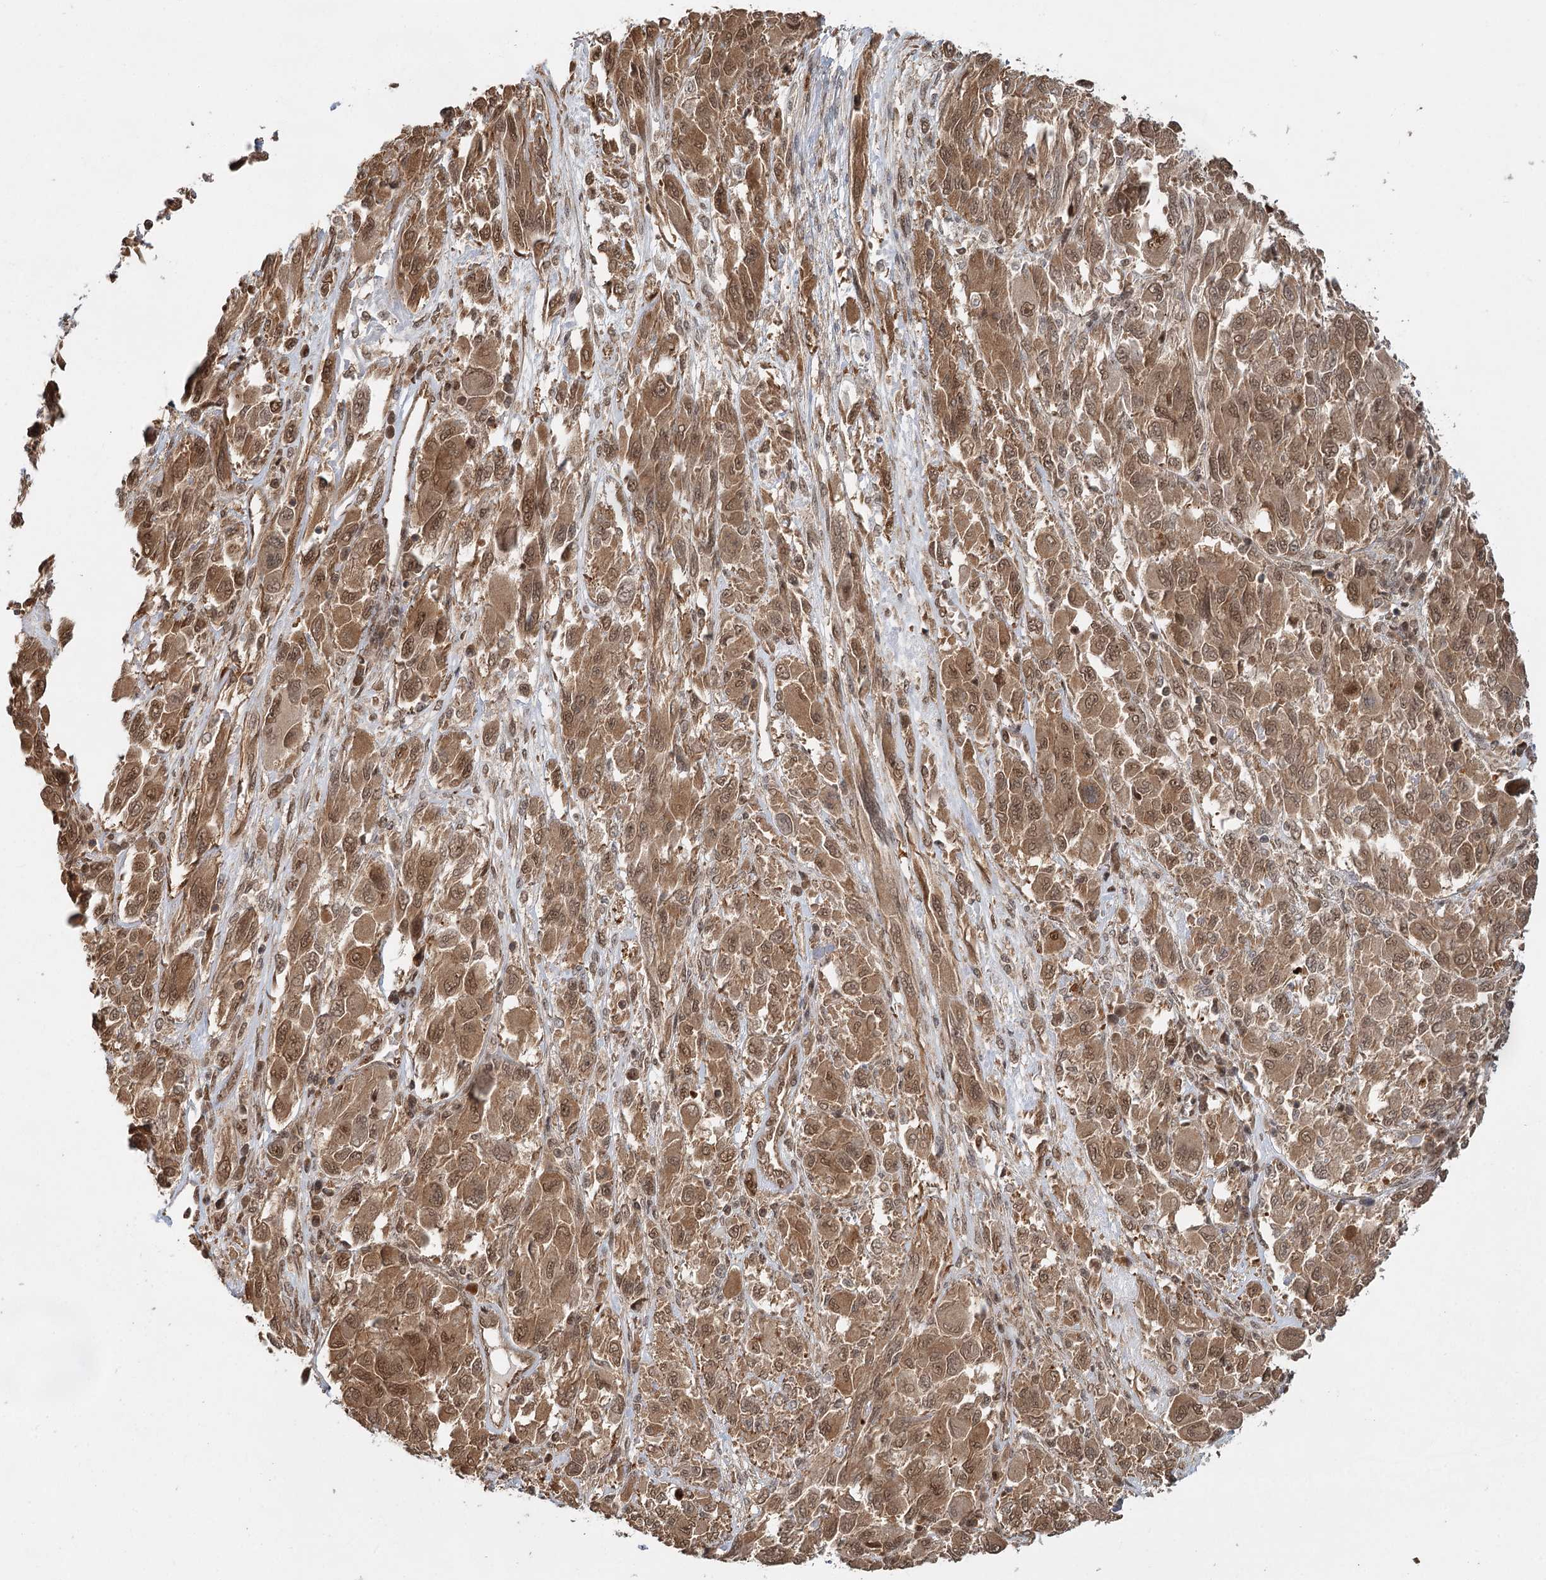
{"staining": {"intensity": "moderate", "quantity": ">75%", "location": "cytoplasmic/membranous,nuclear"}, "tissue": "melanoma", "cell_type": "Tumor cells", "image_type": "cancer", "snomed": [{"axis": "morphology", "description": "Malignant melanoma, NOS"}, {"axis": "topography", "description": "Skin"}], "caption": "Brown immunohistochemical staining in malignant melanoma exhibits moderate cytoplasmic/membranous and nuclear expression in about >75% of tumor cells. (DAB (3,3'-diaminobenzidine) IHC with brightfield microscopy, high magnification).", "gene": "N6AMT1", "patient": {"sex": "female", "age": 91}}